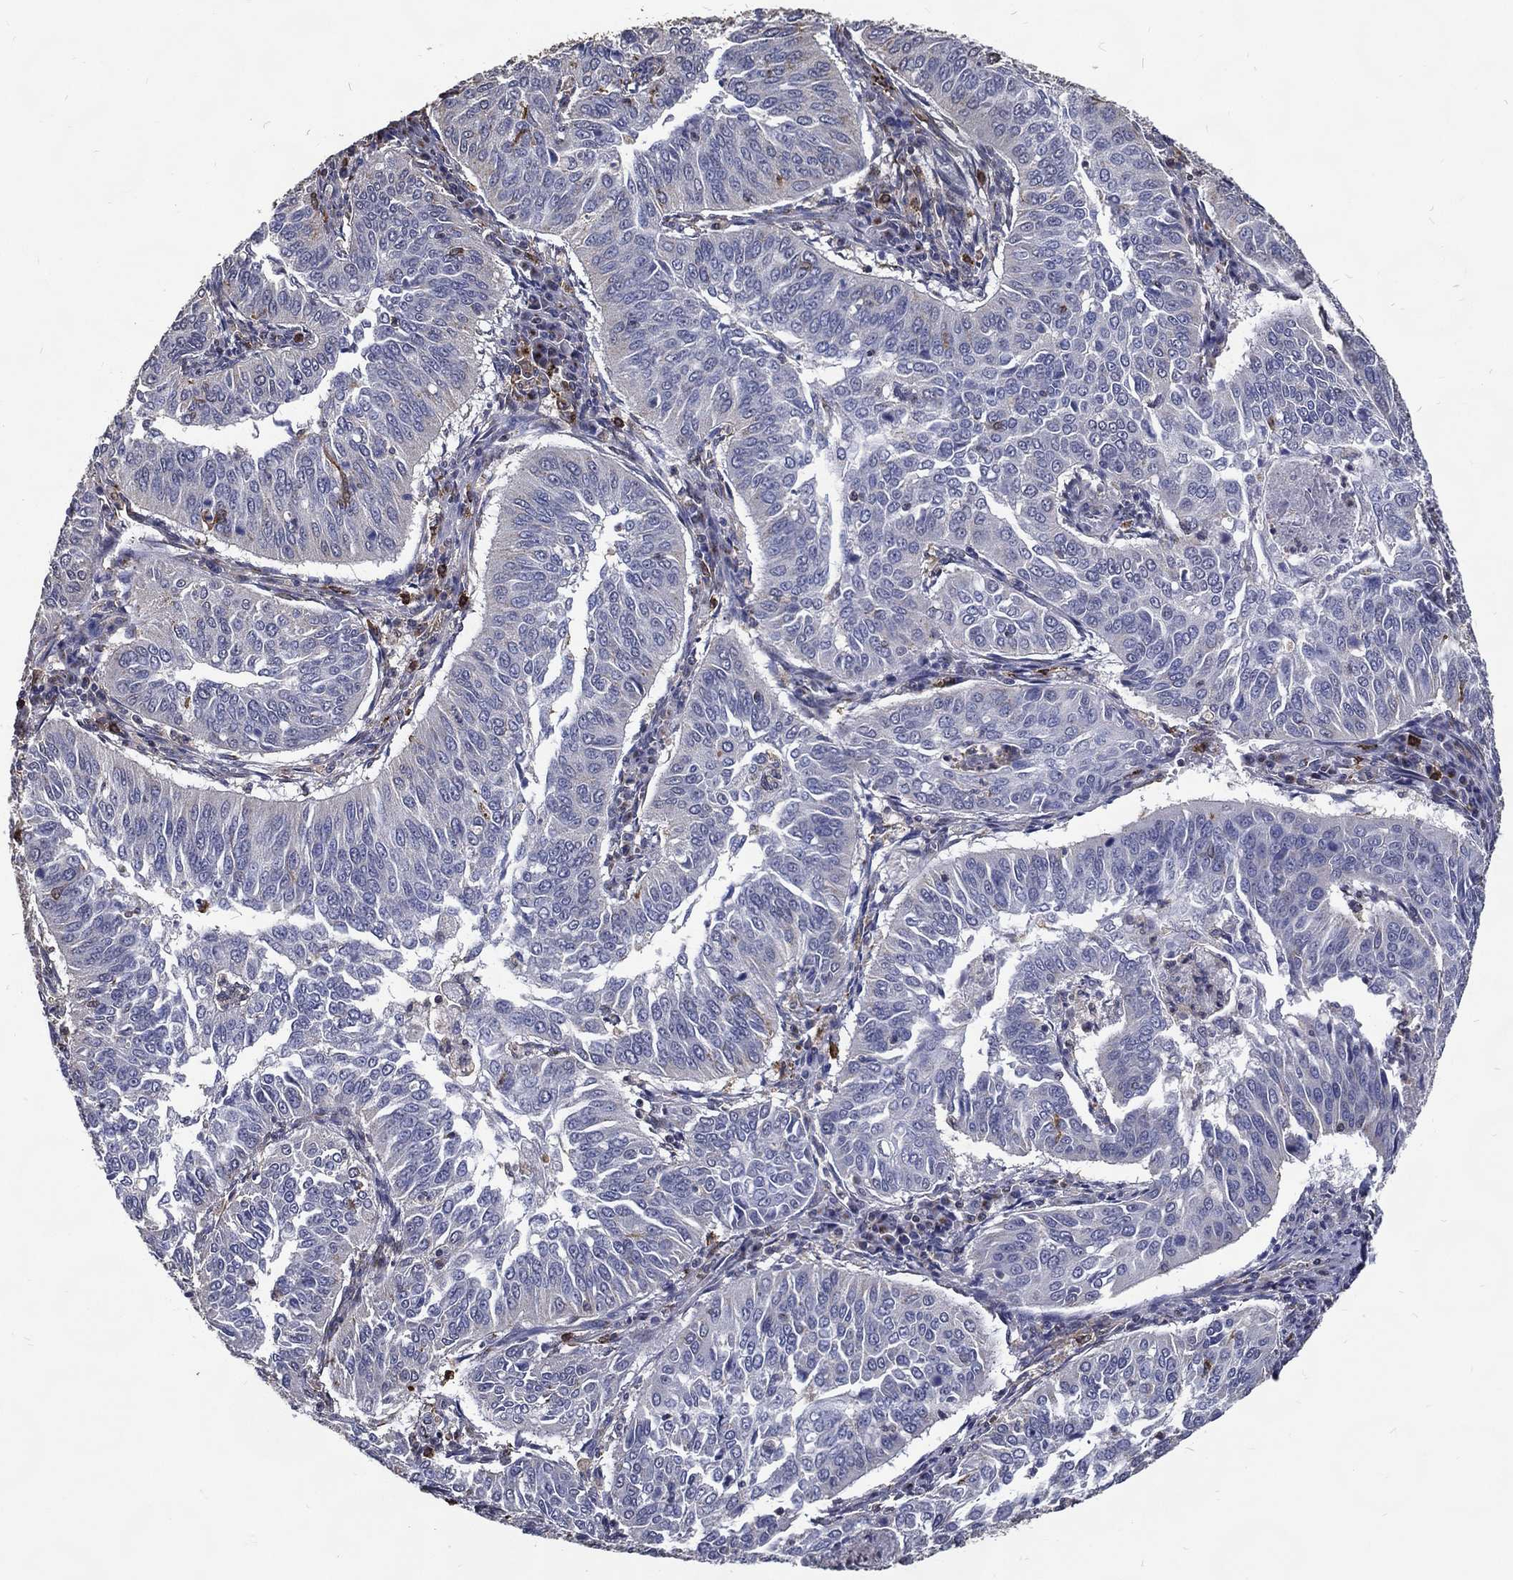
{"staining": {"intensity": "negative", "quantity": "none", "location": "none"}, "tissue": "cervical cancer", "cell_type": "Tumor cells", "image_type": "cancer", "snomed": [{"axis": "morphology", "description": "Normal tissue, NOS"}, {"axis": "morphology", "description": "Squamous cell carcinoma, NOS"}, {"axis": "topography", "description": "Cervix"}], "caption": "DAB immunohistochemical staining of human cervical squamous cell carcinoma displays no significant expression in tumor cells.", "gene": "GPR183", "patient": {"sex": "female", "age": 39}}